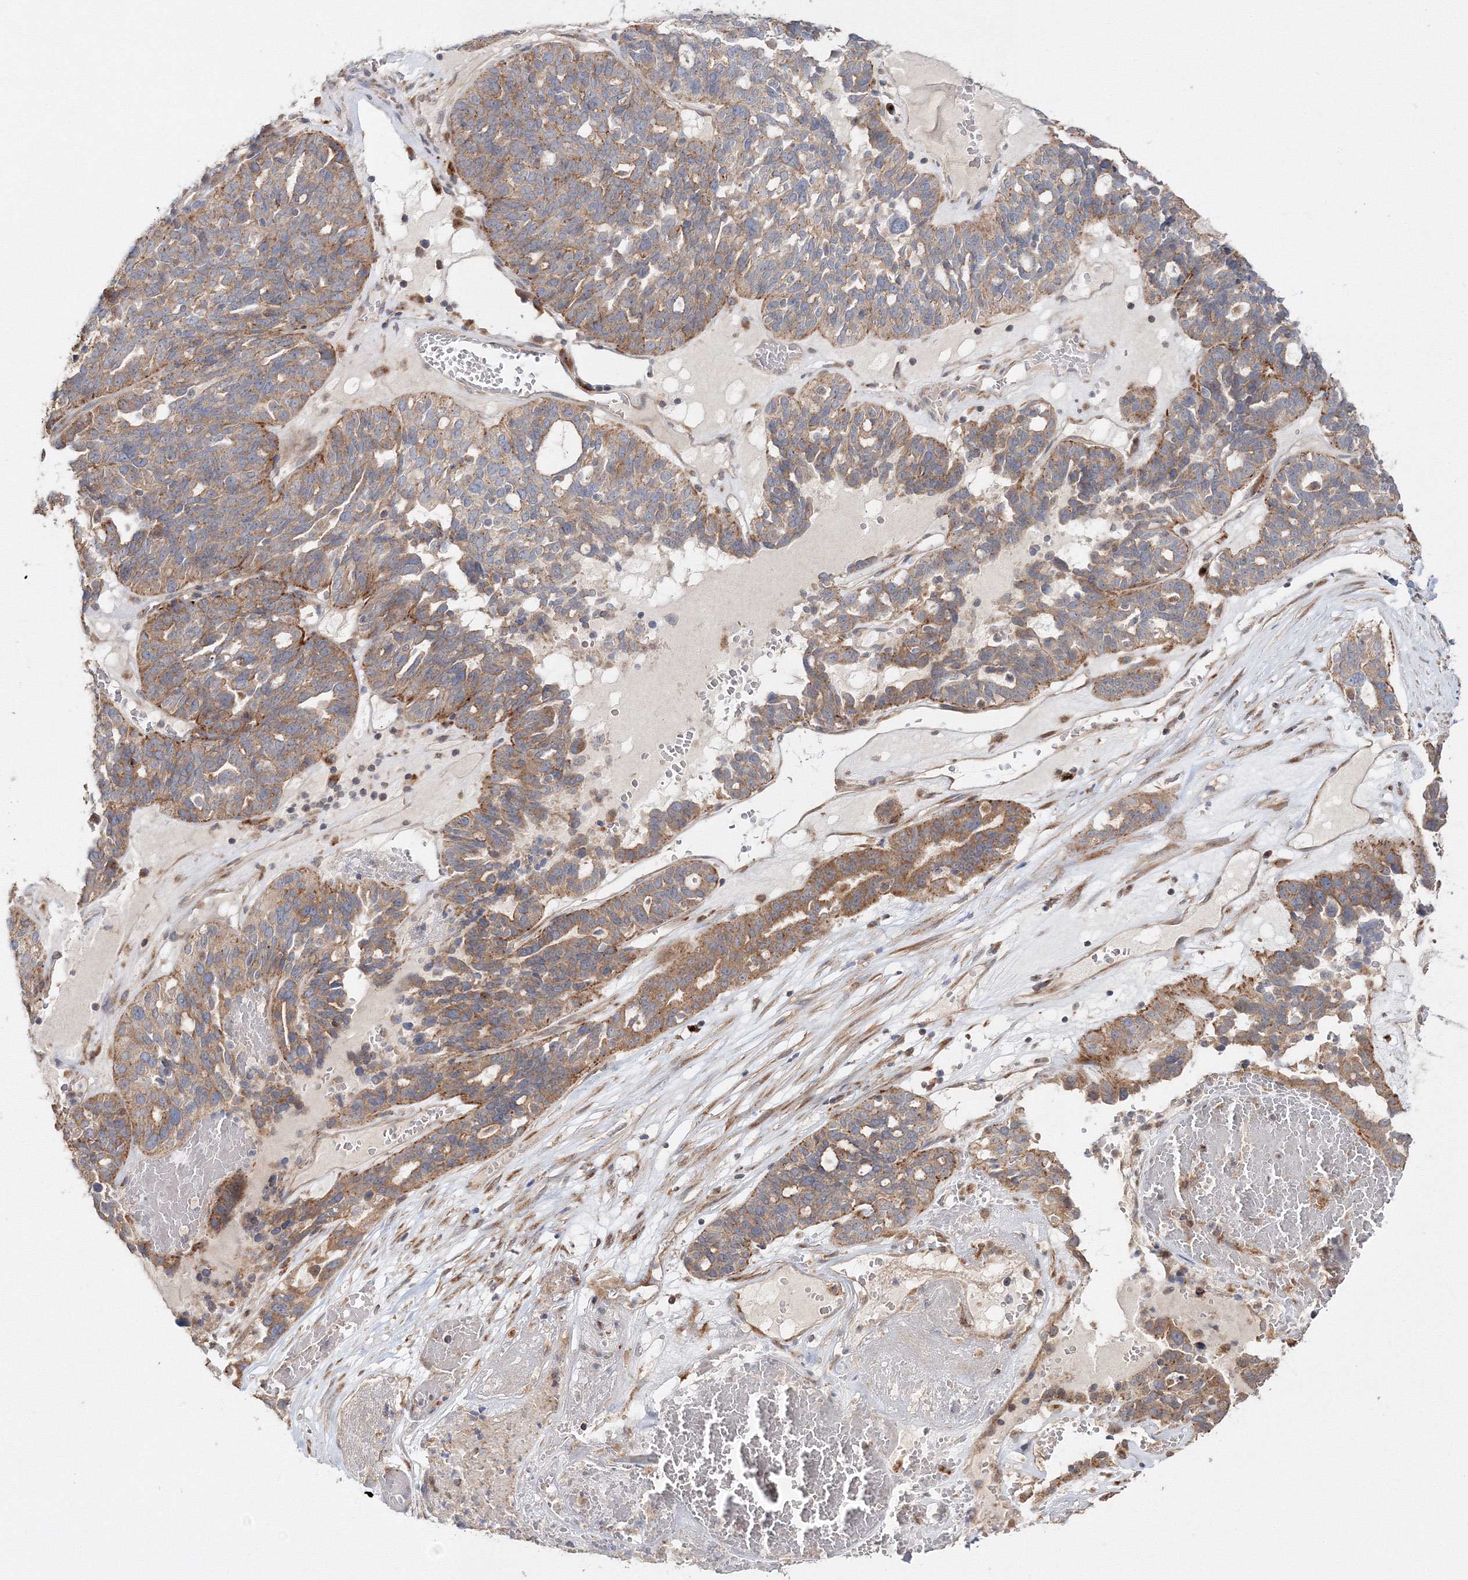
{"staining": {"intensity": "moderate", "quantity": ">75%", "location": "cytoplasmic/membranous"}, "tissue": "ovarian cancer", "cell_type": "Tumor cells", "image_type": "cancer", "snomed": [{"axis": "morphology", "description": "Cystadenocarcinoma, serous, NOS"}, {"axis": "topography", "description": "Ovary"}], "caption": "Ovarian cancer was stained to show a protein in brown. There is medium levels of moderate cytoplasmic/membranous expression in approximately >75% of tumor cells.", "gene": "DDO", "patient": {"sex": "female", "age": 59}}